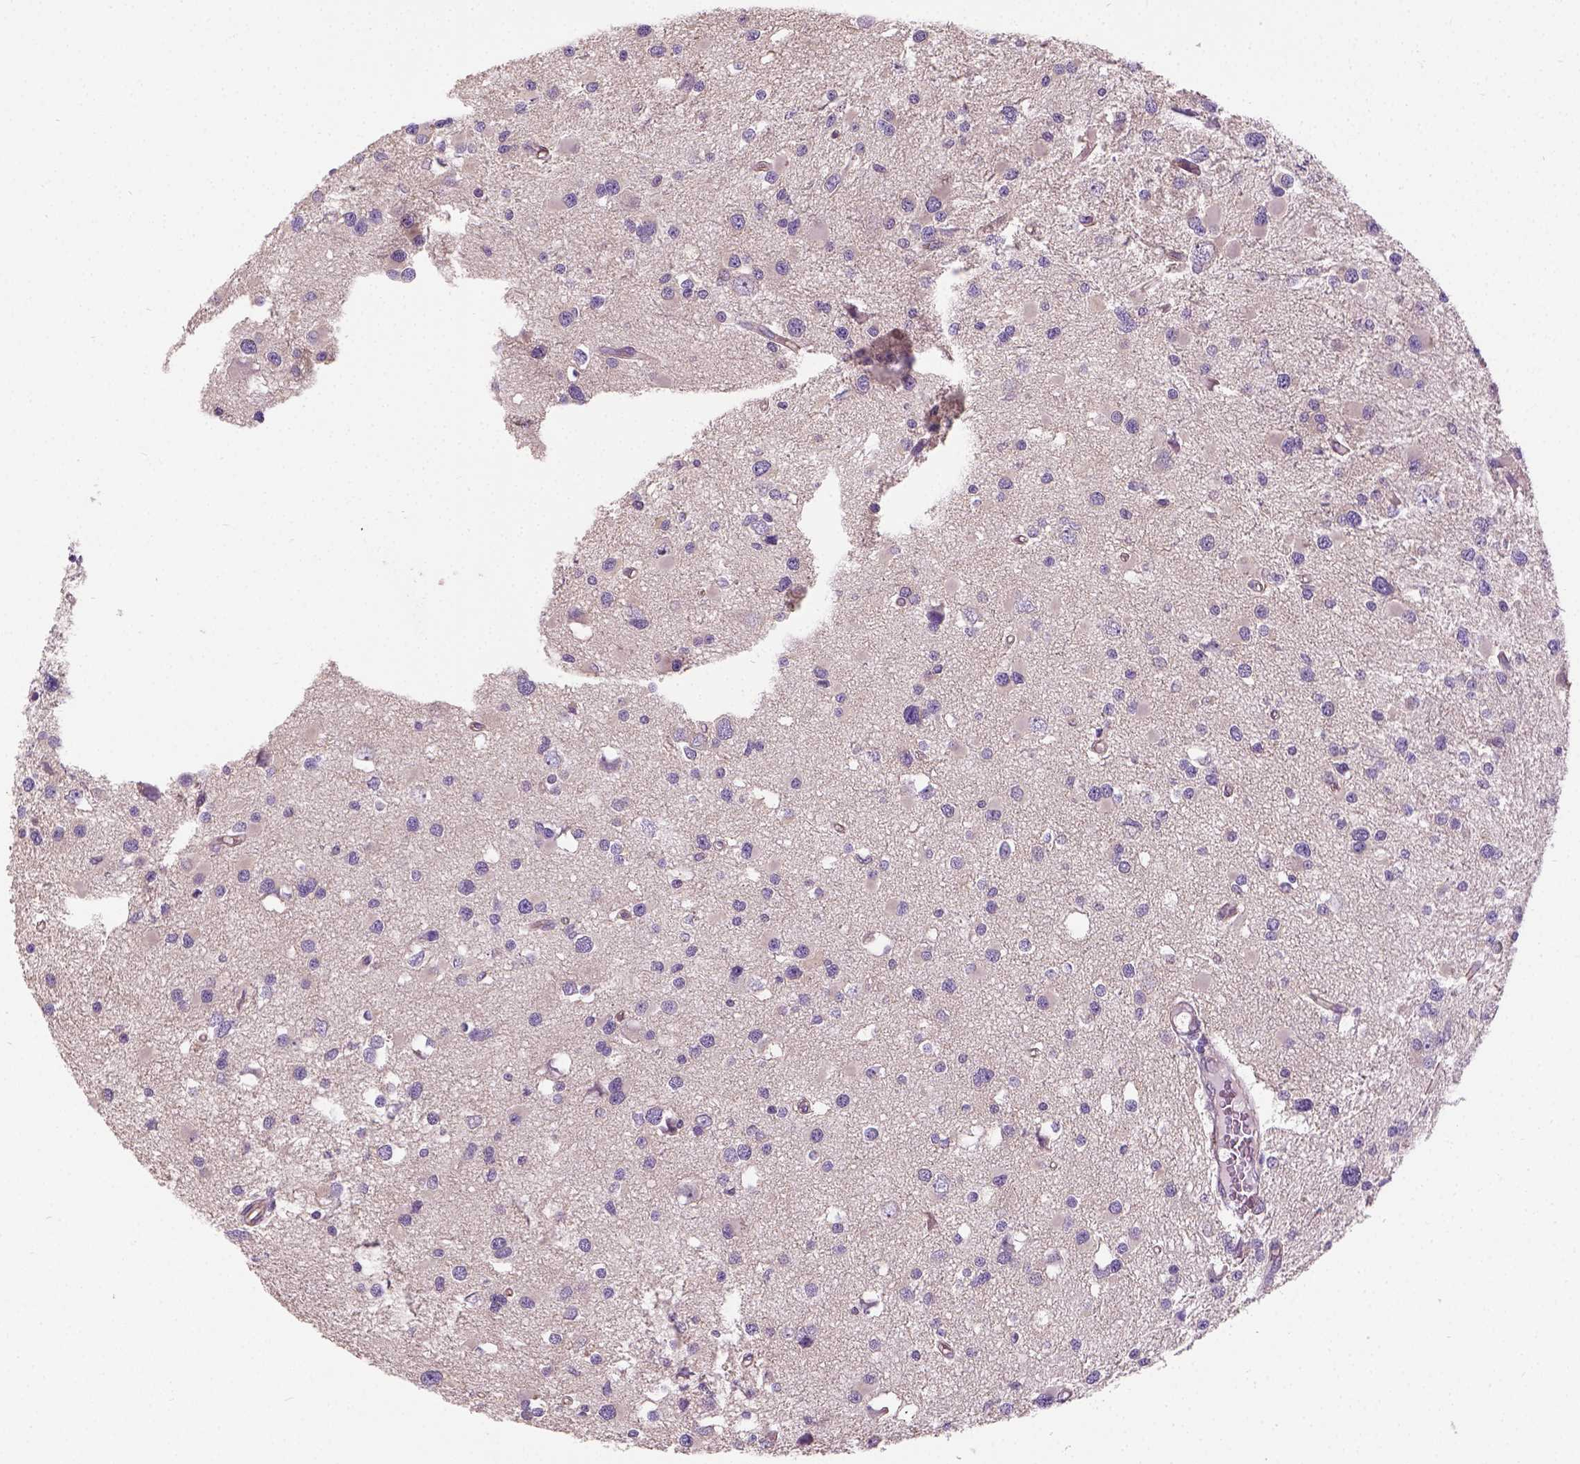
{"staining": {"intensity": "weak", "quantity": "25%-75%", "location": "cytoplasmic/membranous"}, "tissue": "glioma", "cell_type": "Tumor cells", "image_type": "cancer", "snomed": [{"axis": "morphology", "description": "Glioma, malignant, High grade"}, {"axis": "topography", "description": "Brain"}], "caption": "Protein staining displays weak cytoplasmic/membranous expression in approximately 25%-75% of tumor cells in malignant high-grade glioma.", "gene": "CRACR2A", "patient": {"sex": "male", "age": 54}}